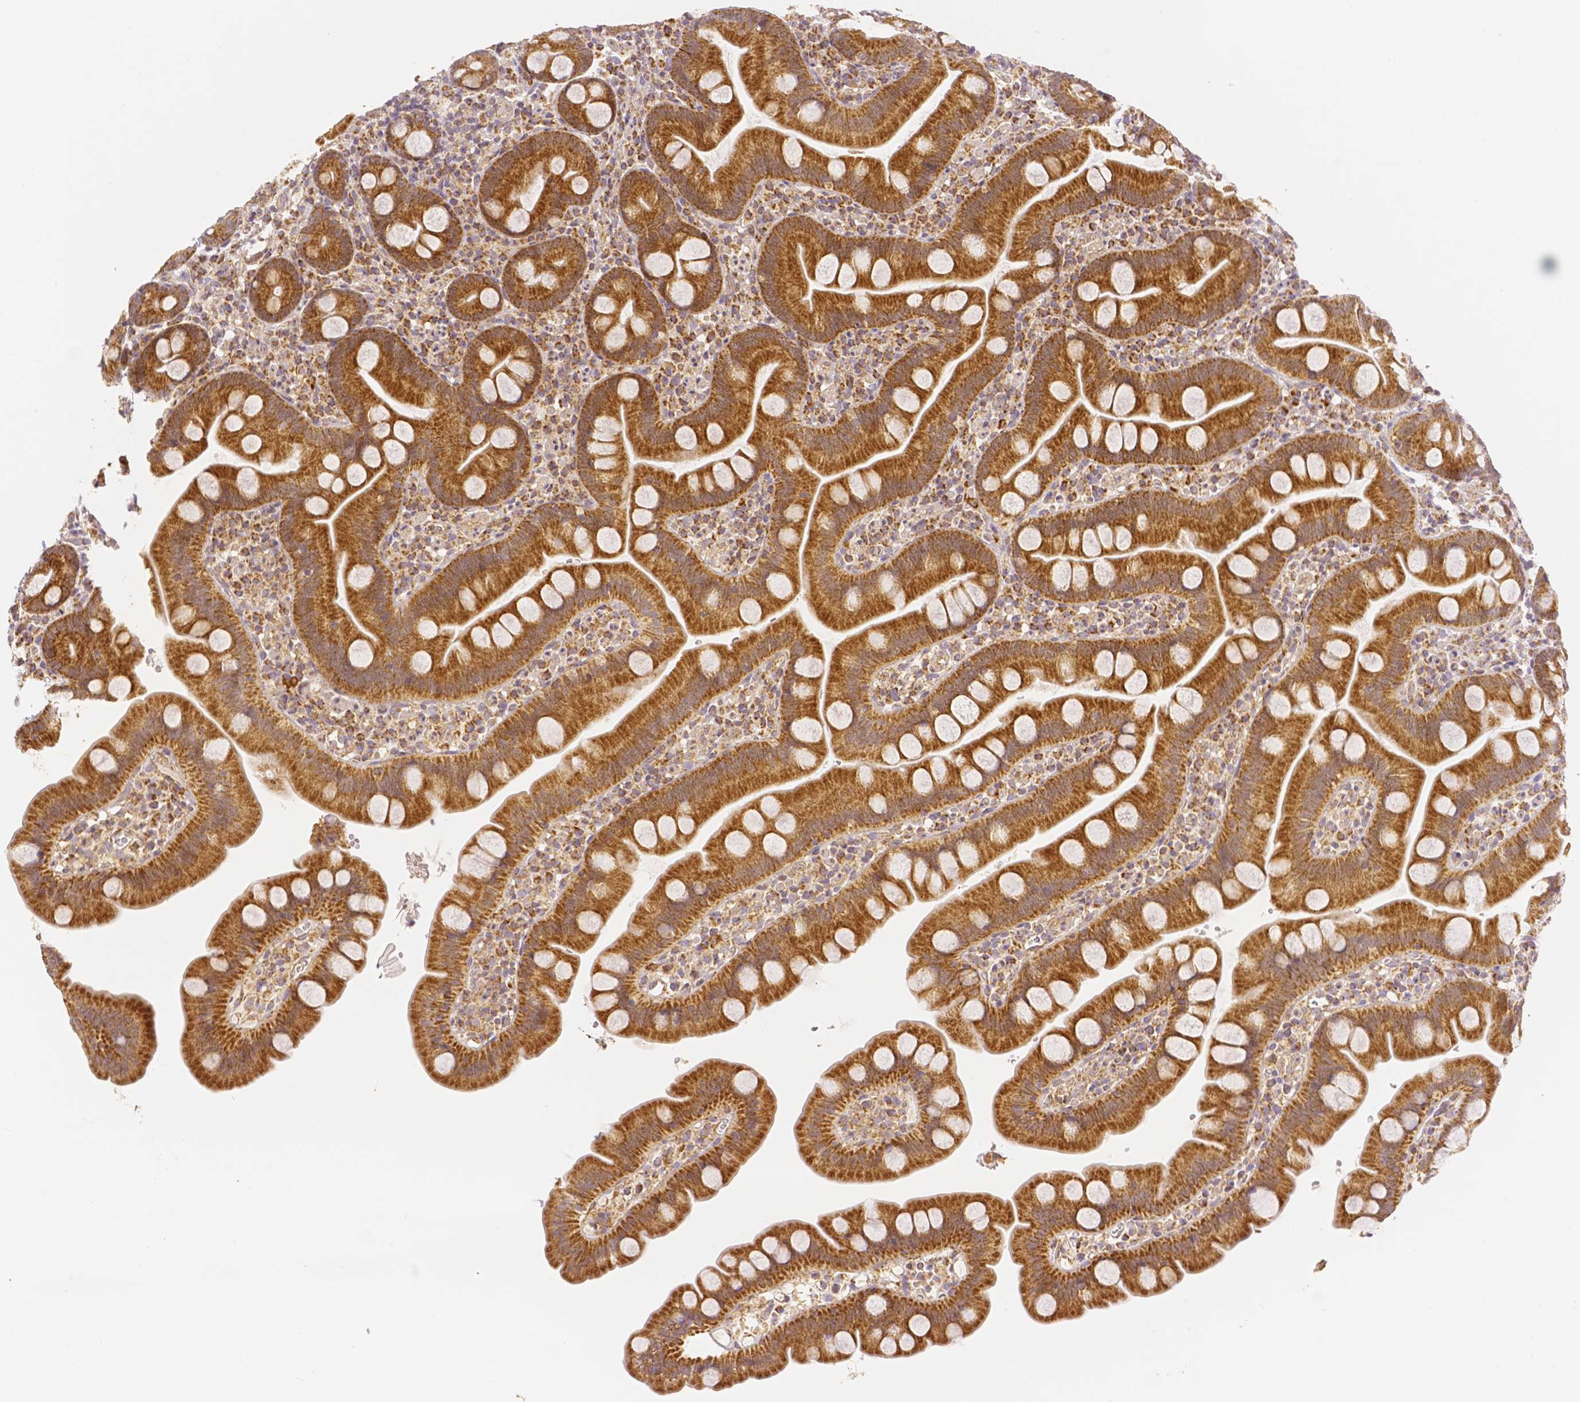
{"staining": {"intensity": "strong", "quantity": ">75%", "location": "cytoplasmic/membranous"}, "tissue": "small intestine", "cell_type": "Glandular cells", "image_type": "normal", "snomed": [{"axis": "morphology", "description": "Normal tissue, NOS"}, {"axis": "topography", "description": "Small intestine"}], "caption": "A brown stain labels strong cytoplasmic/membranous positivity of a protein in glandular cells of benign human small intestine. (Stains: DAB (3,3'-diaminobenzidine) in brown, nuclei in blue, Microscopy: brightfield microscopy at high magnification).", "gene": "RHOT1", "patient": {"sex": "female", "age": 68}}